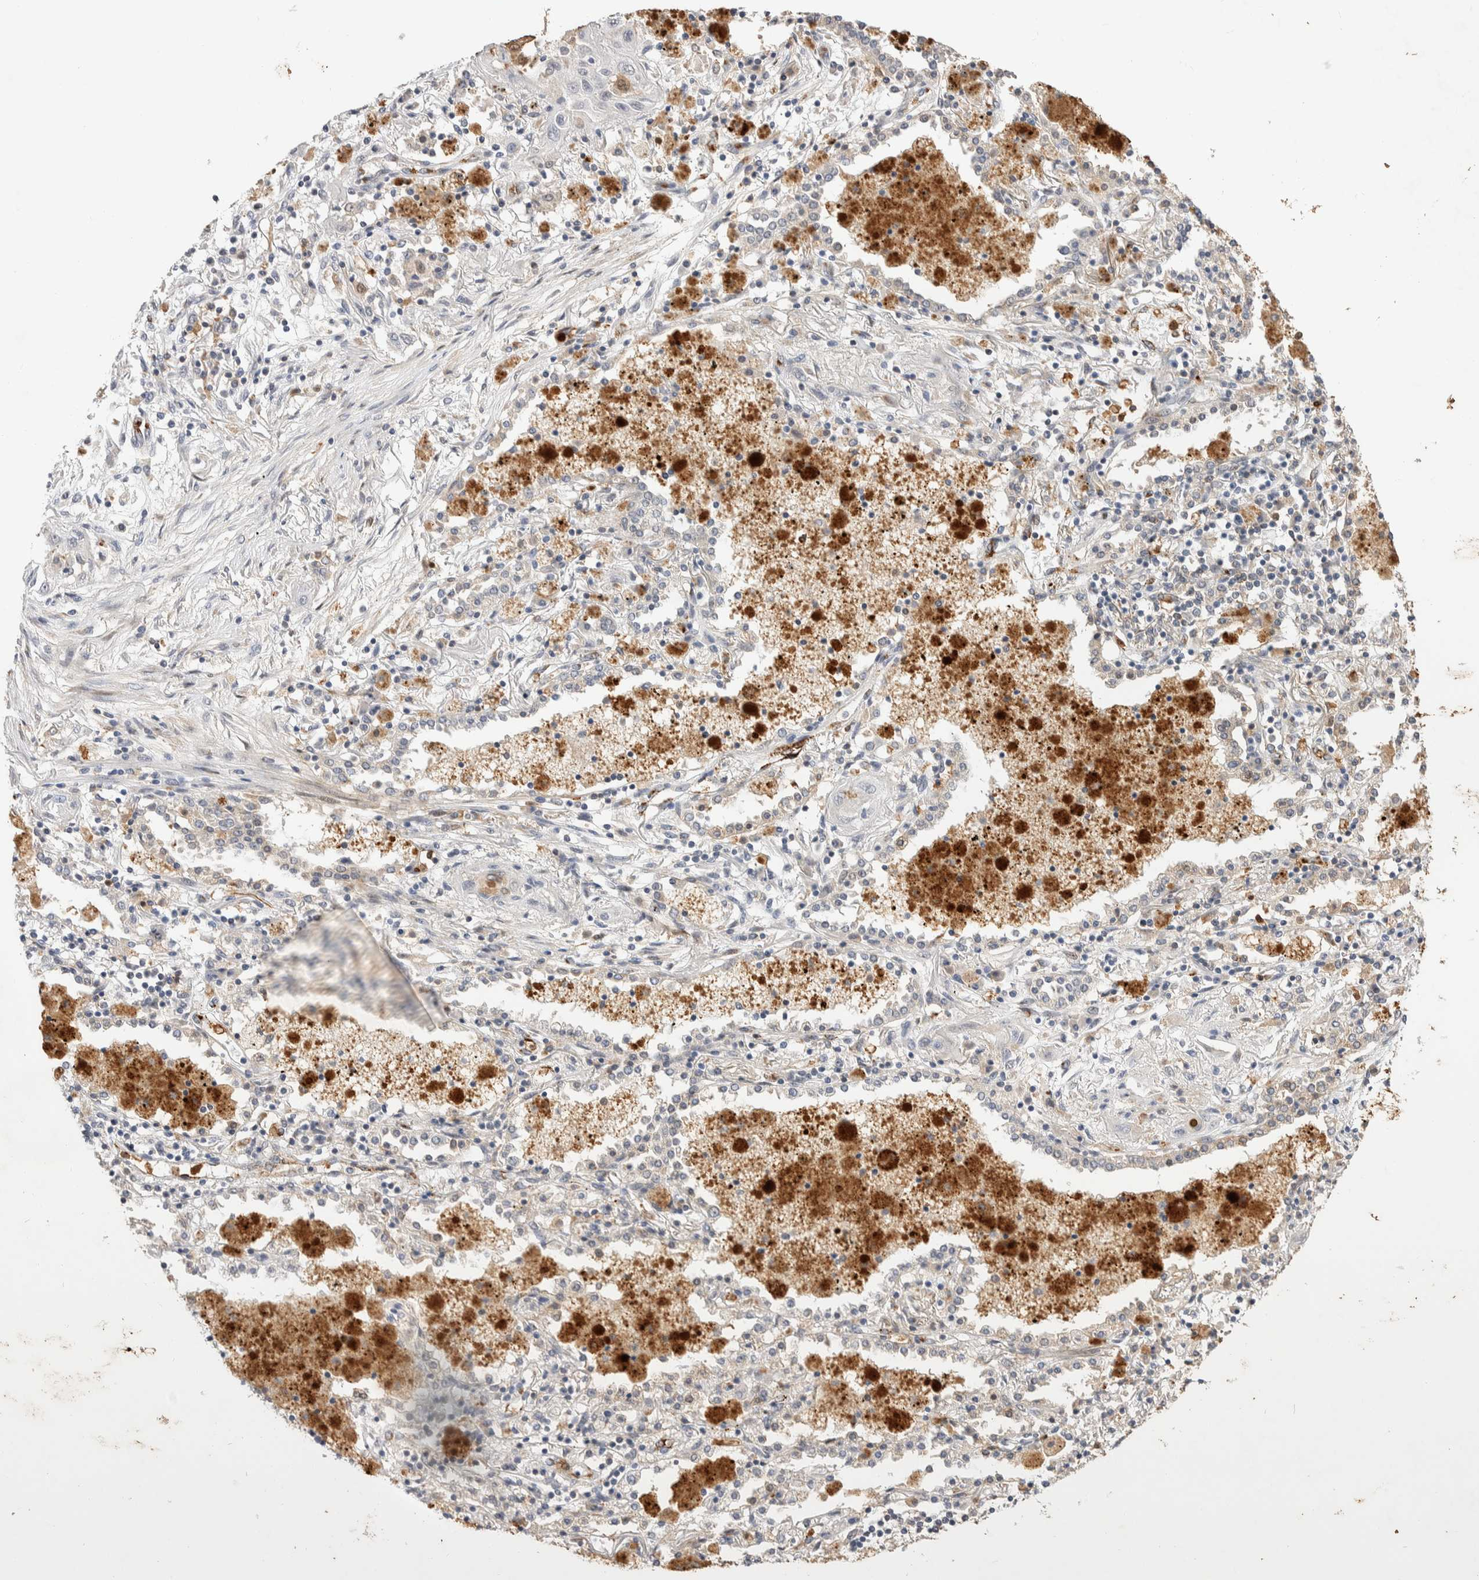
{"staining": {"intensity": "negative", "quantity": "none", "location": "none"}, "tissue": "lung cancer", "cell_type": "Tumor cells", "image_type": "cancer", "snomed": [{"axis": "morphology", "description": "Squamous cell carcinoma, NOS"}, {"axis": "topography", "description": "Lung"}], "caption": "Tumor cells show no significant protein expression in squamous cell carcinoma (lung). Brightfield microscopy of immunohistochemistry stained with DAB (brown) and hematoxylin (blue), captured at high magnification.", "gene": "NSMAF", "patient": {"sex": "female", "age": 47}}